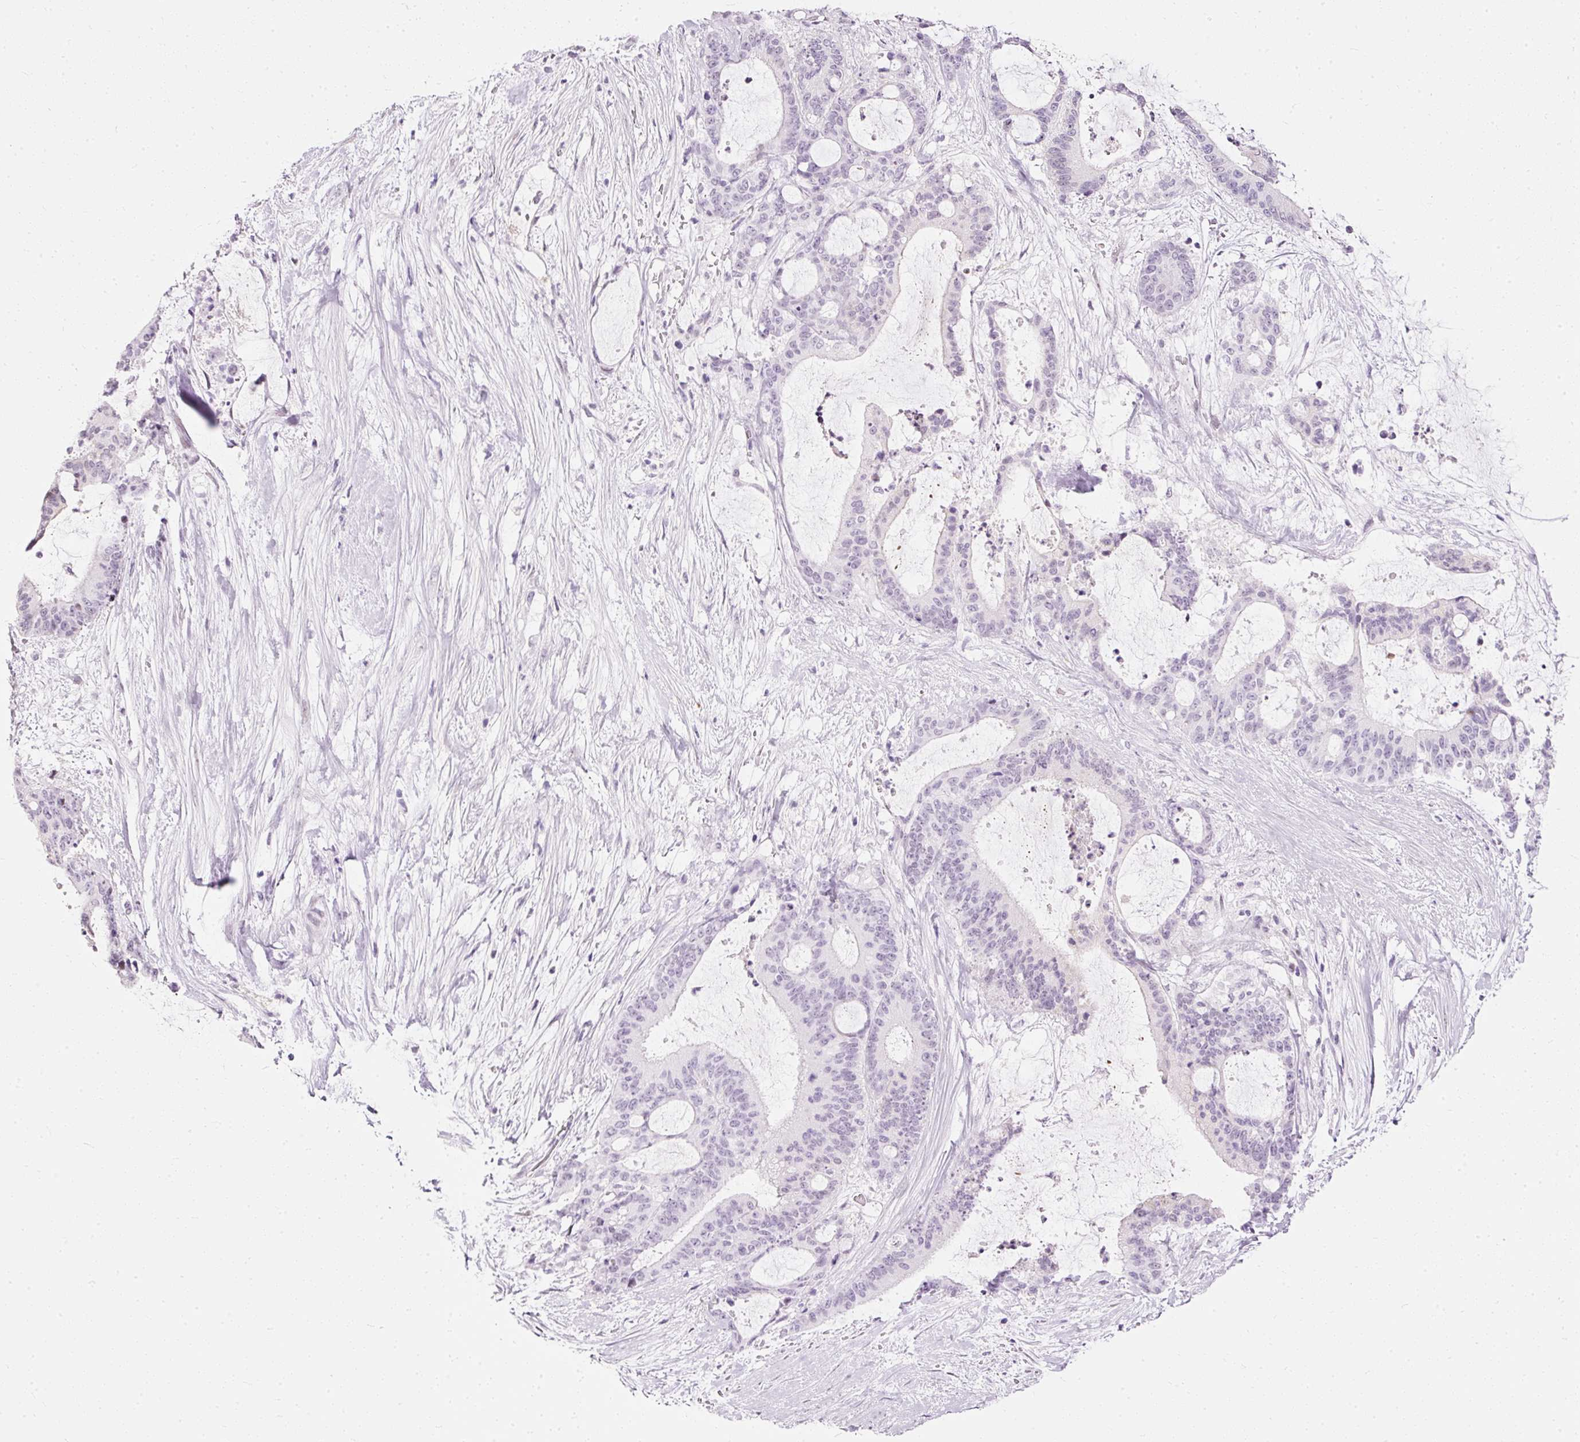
{"staining": {"intensity": "negative", "quantity": "none", "location": "none"}, "tissue": "liver cancer", "cell_type": "Tumor cells", "image_type": "cancer", "snomed": [{"axis": "morphology", "description": "Normal tissue, NOS"}, {"axis": "morphology", "description": "Cholangiocarcinoma"}, {"axis": "topography", "description": "Liver"}, {"axis": "topography", "description": "Peripheral nerve tissue"}], "caption": "Tumor cells are negative for protein expression in human cholangiocarcinoma (liver). Nuclei are stained in blue.", "gene": "PDE6B", "patient": {"sex": "female", "age": 73}}